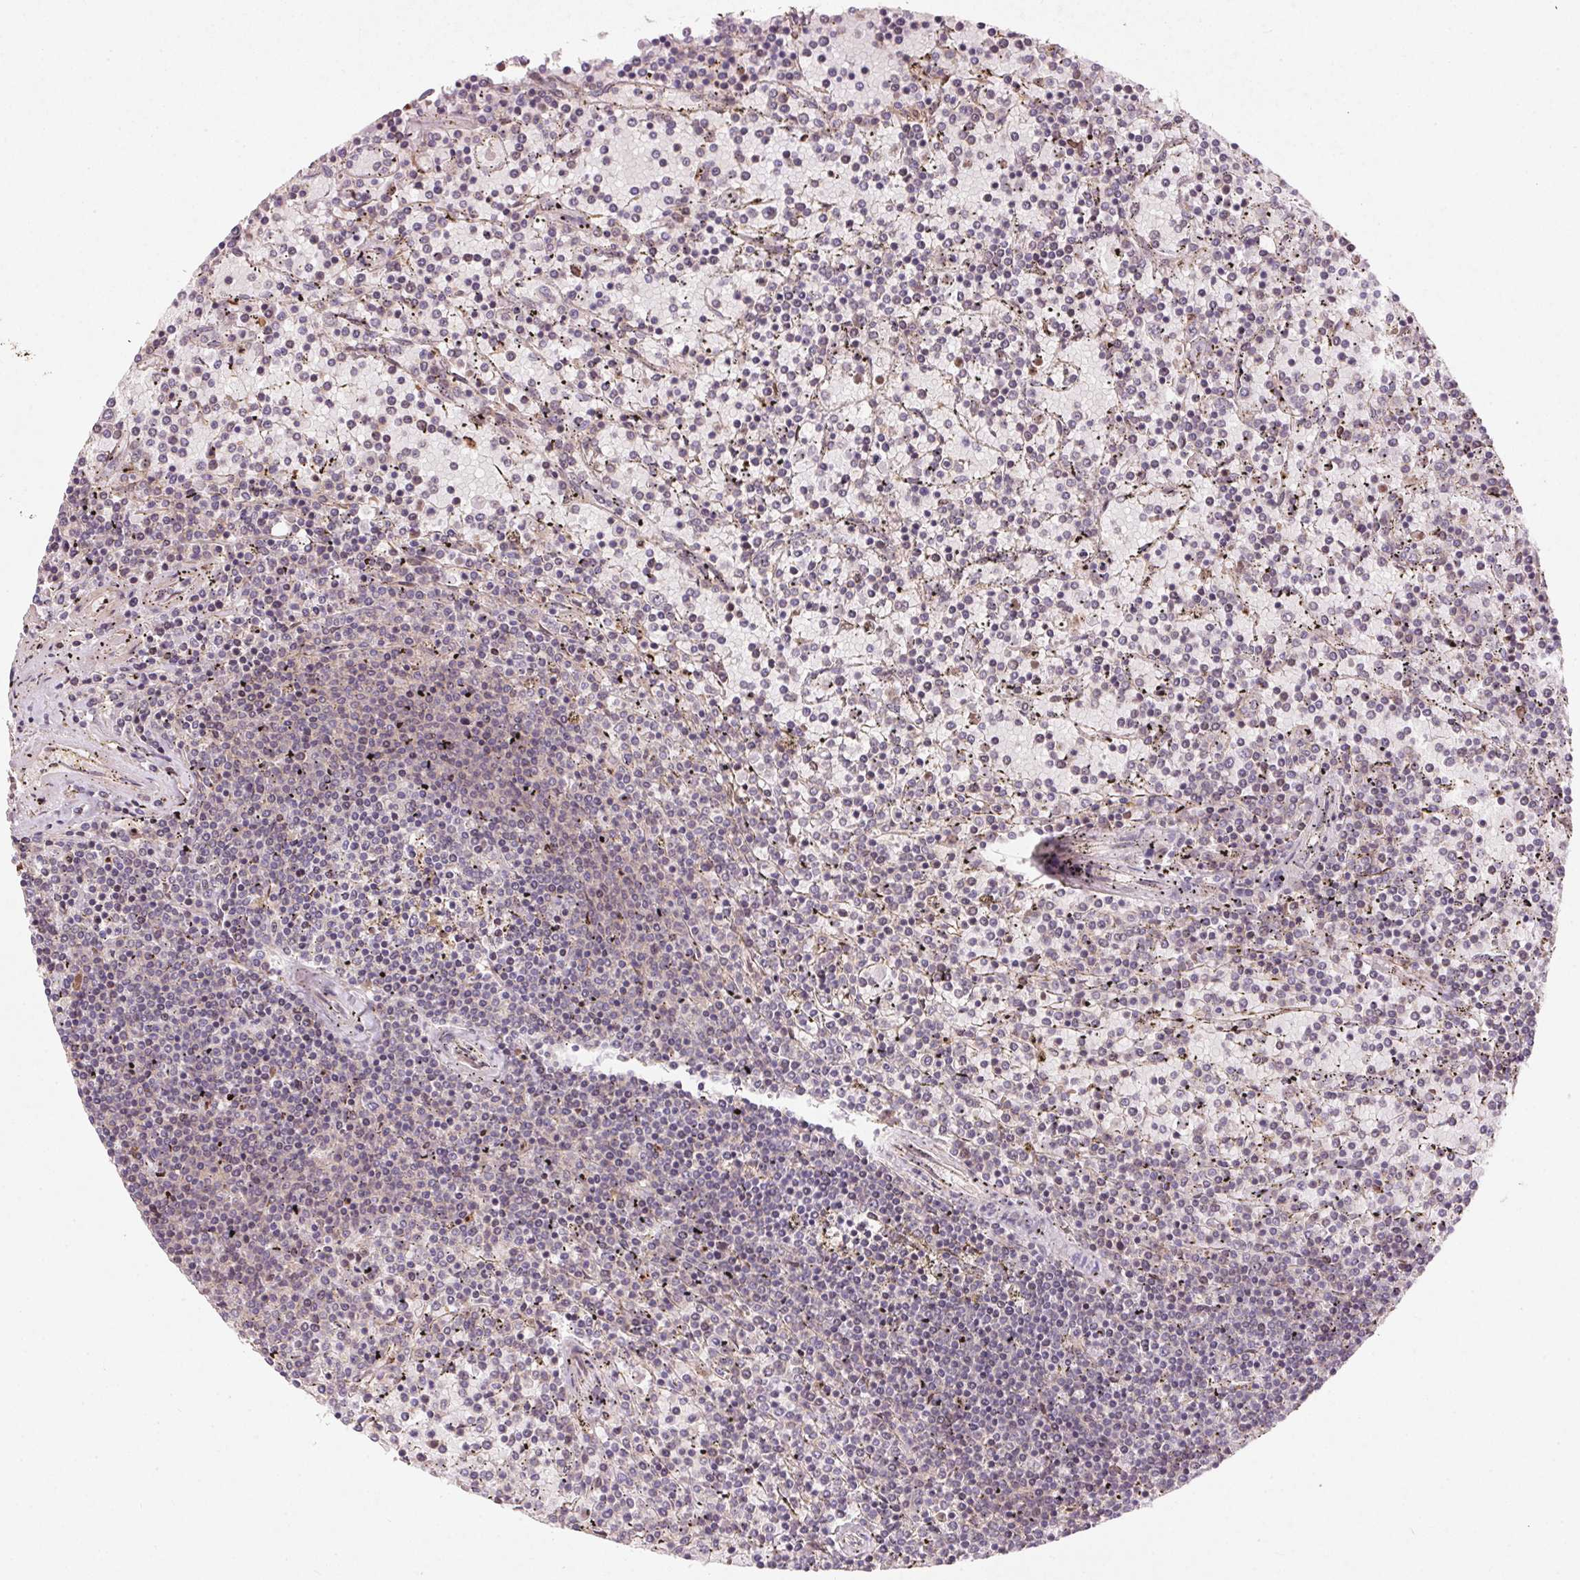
{"staining": {"intensity": "negative", "quantity": "none", "location": "none"}, "tissue": "lymphoma", "cell_type": "Tumor cells", "image_type": "cancer", "snomed": [{"axis": "morphology", "description": "Malignant lymphoma, non-Hodgkin's type, Low grade"}, {"axis": "topography", "description": "Spleen"}], "caption": "Immunohistochemical staining of human malignant lymphoma, non-Hodgkin's type (low-grade) exhibits no significant positivity in tumor cells.", "gene": "KCNK15", "patient": {"sex": "female", "age": 77}}